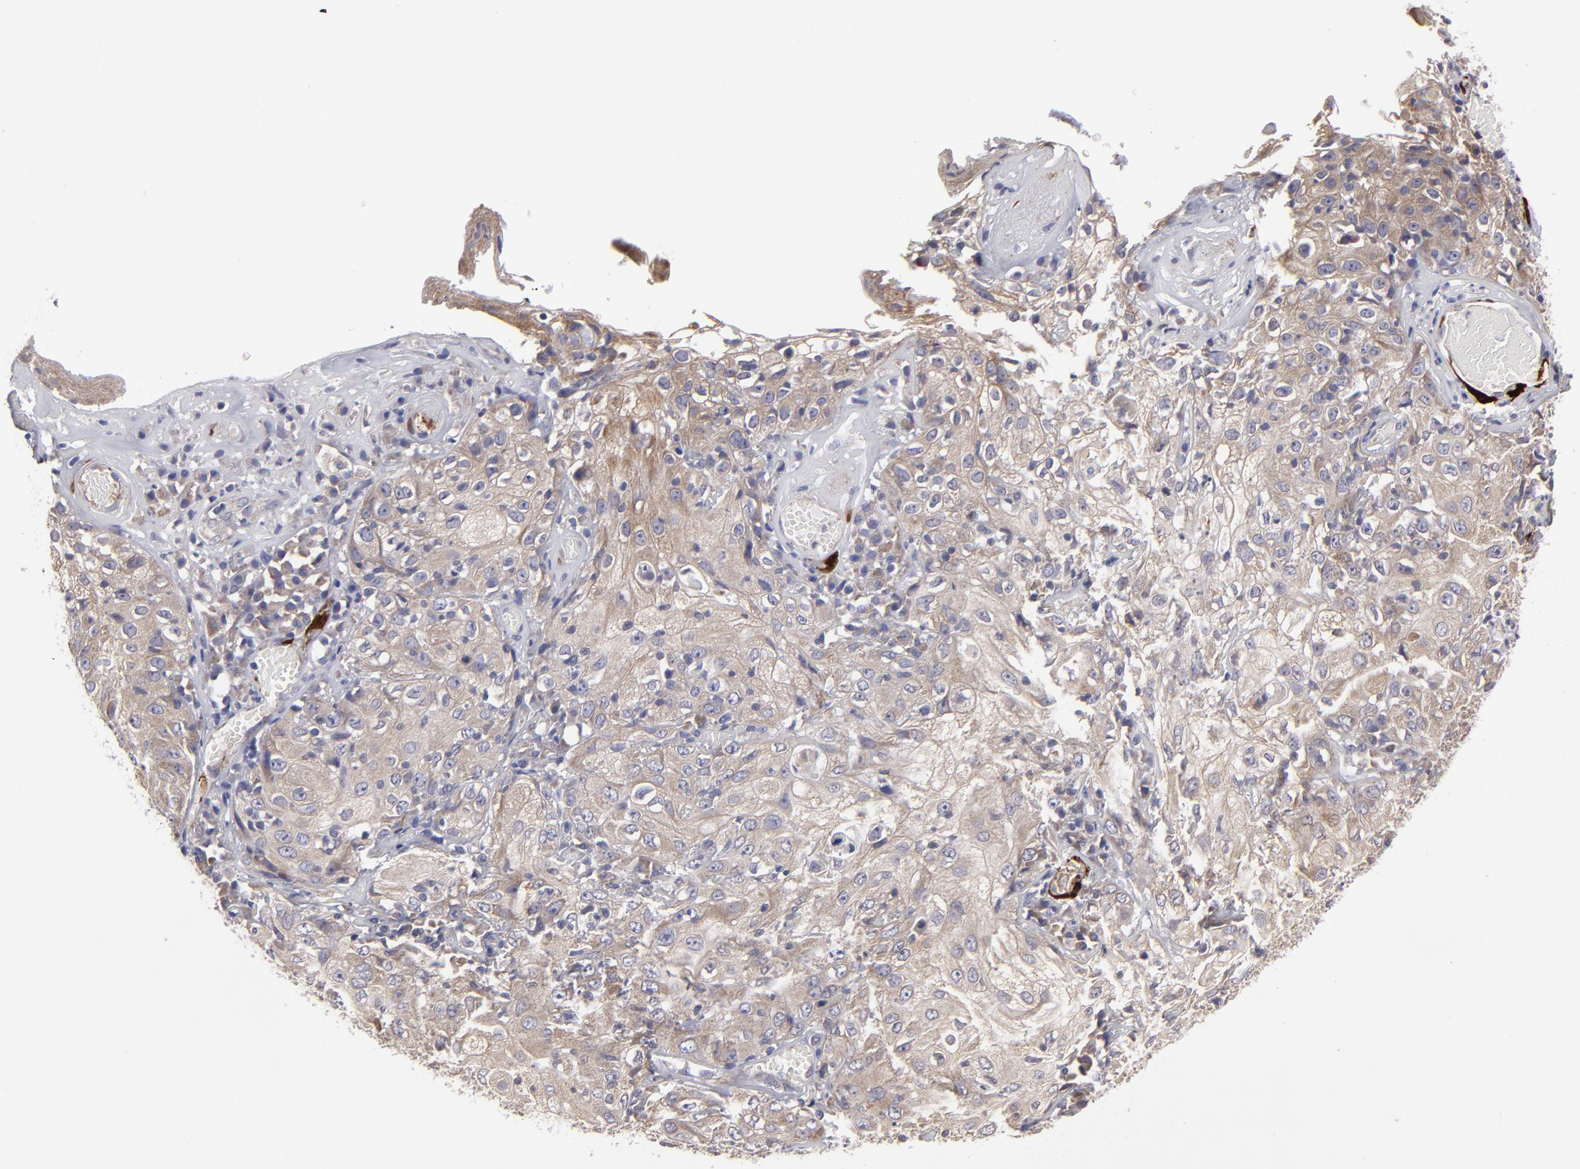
{"staining": {"intensity": "weak", "quantity": ">75%", "location": "cytoplasmic/membranous"}, "tissue": "skin cancer", "cell_type": "Tumor cells", "image_type": "cancer", "snomed": [{"axis": "morphology", "description": "Squamous cell carcinoma, NOS"}, {"axis": "topography", "description": "Skin"}], "caption": "High-magnification brightfield microscopy of skin cancer stained with DAB (brown) and counterstained with hematoxylin (blue). tumor cells exhibit weak cytoplasmic/membranous expression is seen in about>75% of cells.", "gene": "SLMAP", "patient": {"sex": "male", "age": 65}}